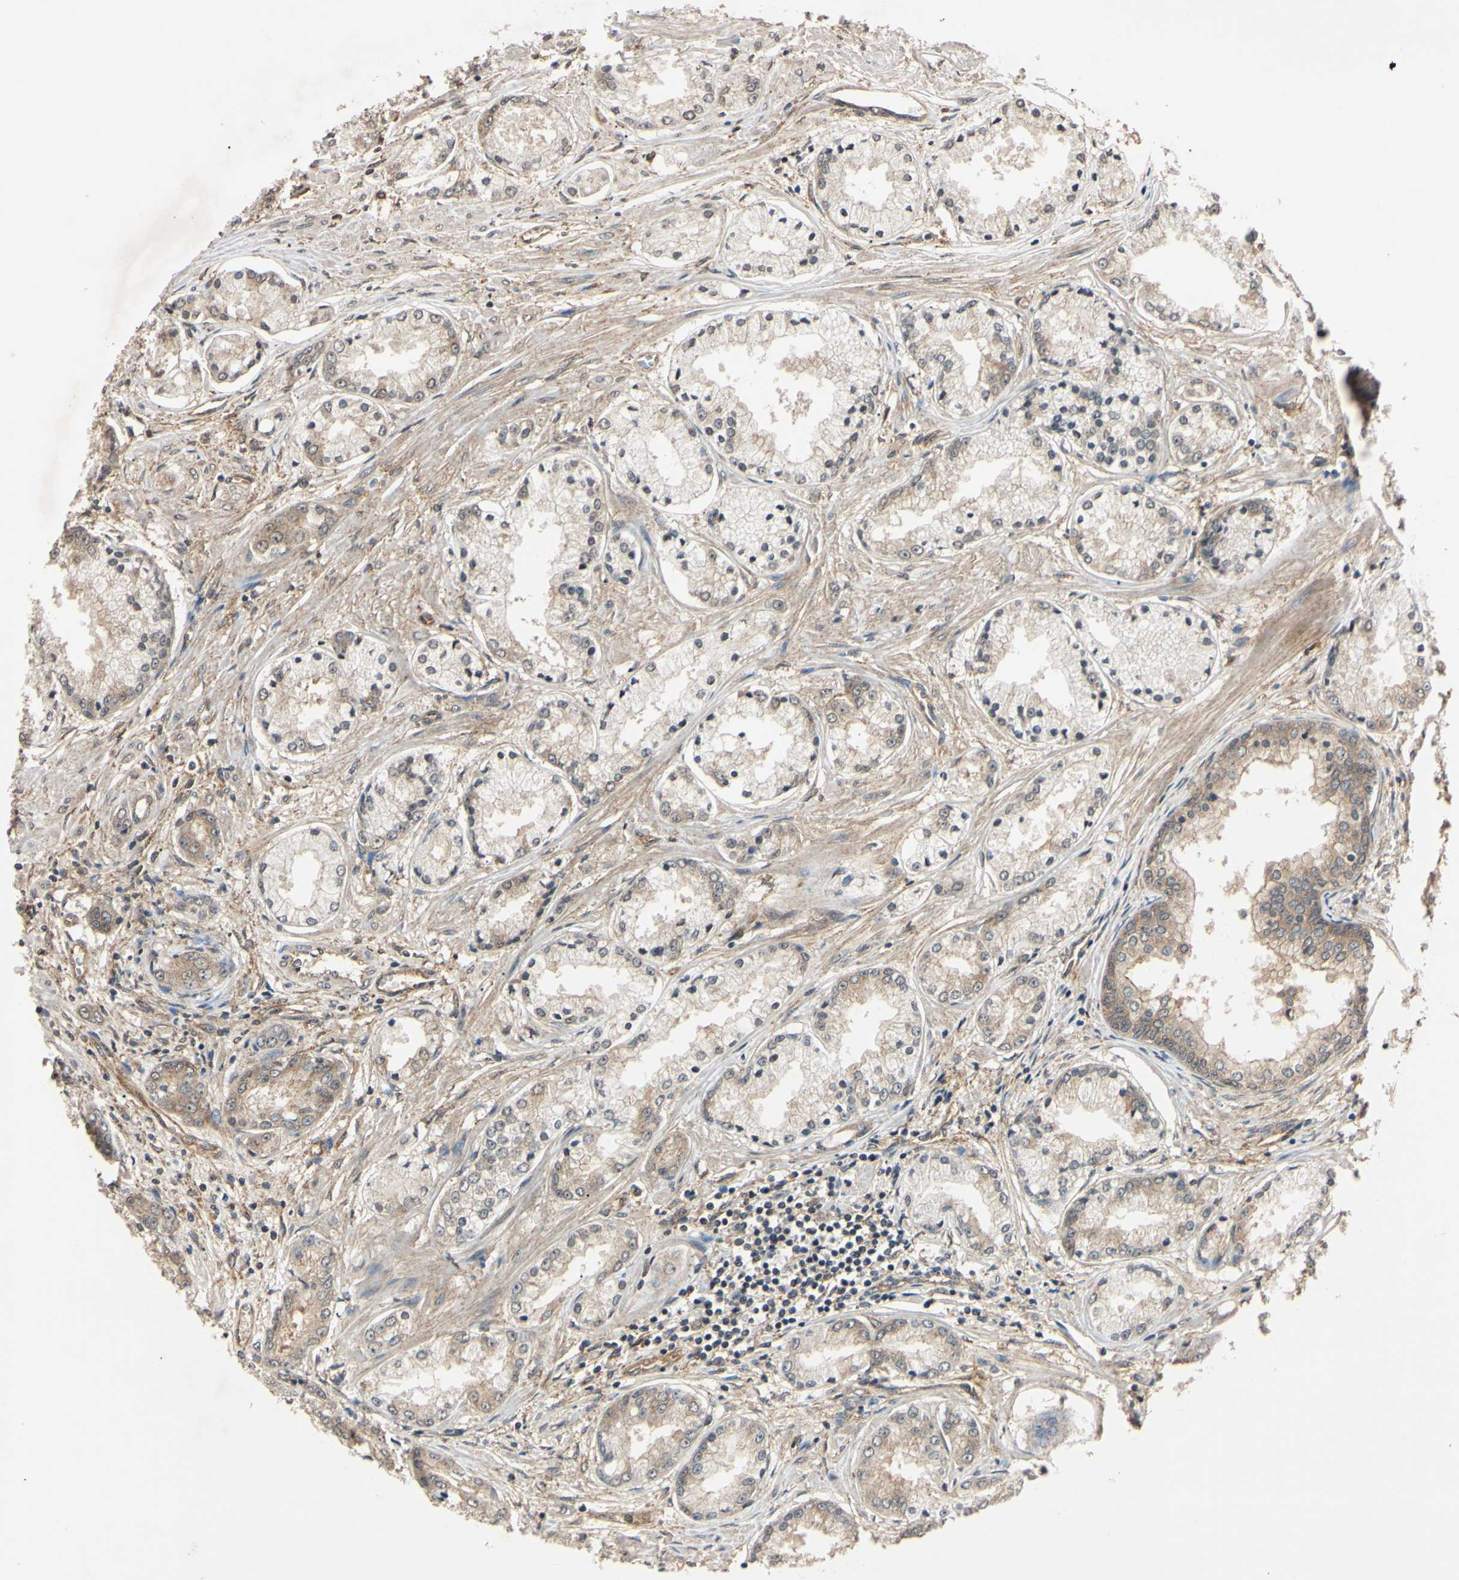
{"staining": {"intensity": "weak", "quantity": "25%-75%", "location": "cytoplasmic/membranous"}, "tissue": "prostate cancer", "cell_type": "Tumor cells", "image_type": "cancer", "snomed": [{"axis": "morphology", "description": "Adenocarcinoma, High grade"}, {"axis": "topography", "description": "Prostate"}], "caption": "Immunohistochemical staining of prostate cancer displays low levels of weak cytoplasmic/membranous protein staining in approximately 25%-75% of tumor cells. (brown staining indicates protein expression, while blue staining denotes nuclei).", "gene": "EPN1", "patient": {"sex": "male", "age": 59}}